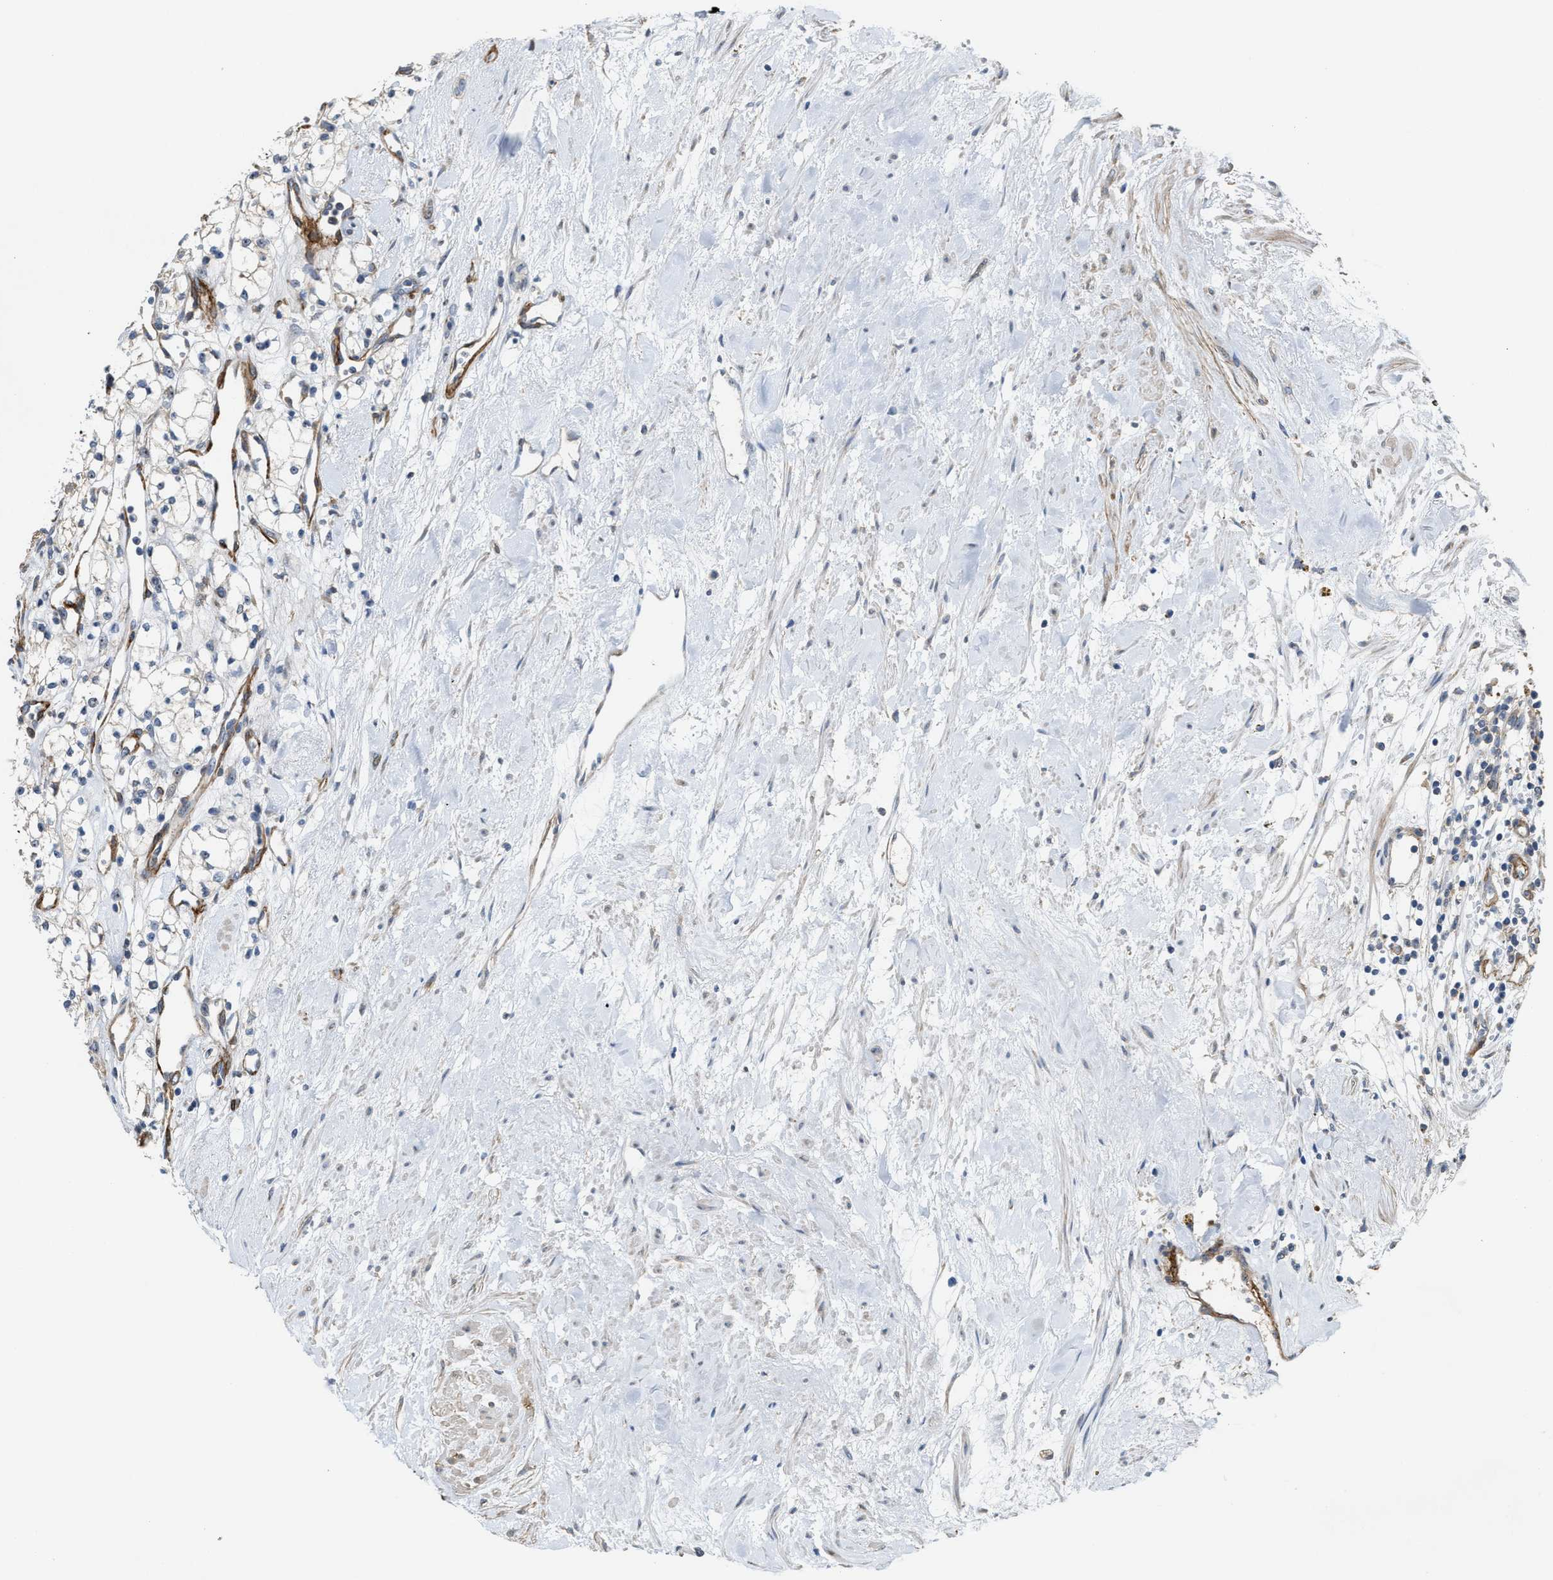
{"staining": {"intensity": "negative", "quantity": "none", "location": "none"}, "tissue": "renal cancer", "cell_type": "Tumor cells", "image_type": "cancer", "snomed": [{"axis": "morphology", "description": "Adenocarcinoma, NOS"}, {"axis": "topography", "description": "Kidney"}], "caption": "This is an immunohistochemistry (IHC) histopathology image of renal cancer (adenocarcinoma). There is no staining in tumor cells.", "gene": "ZNF783", "patient": {"sex": "male", "age": 59}}